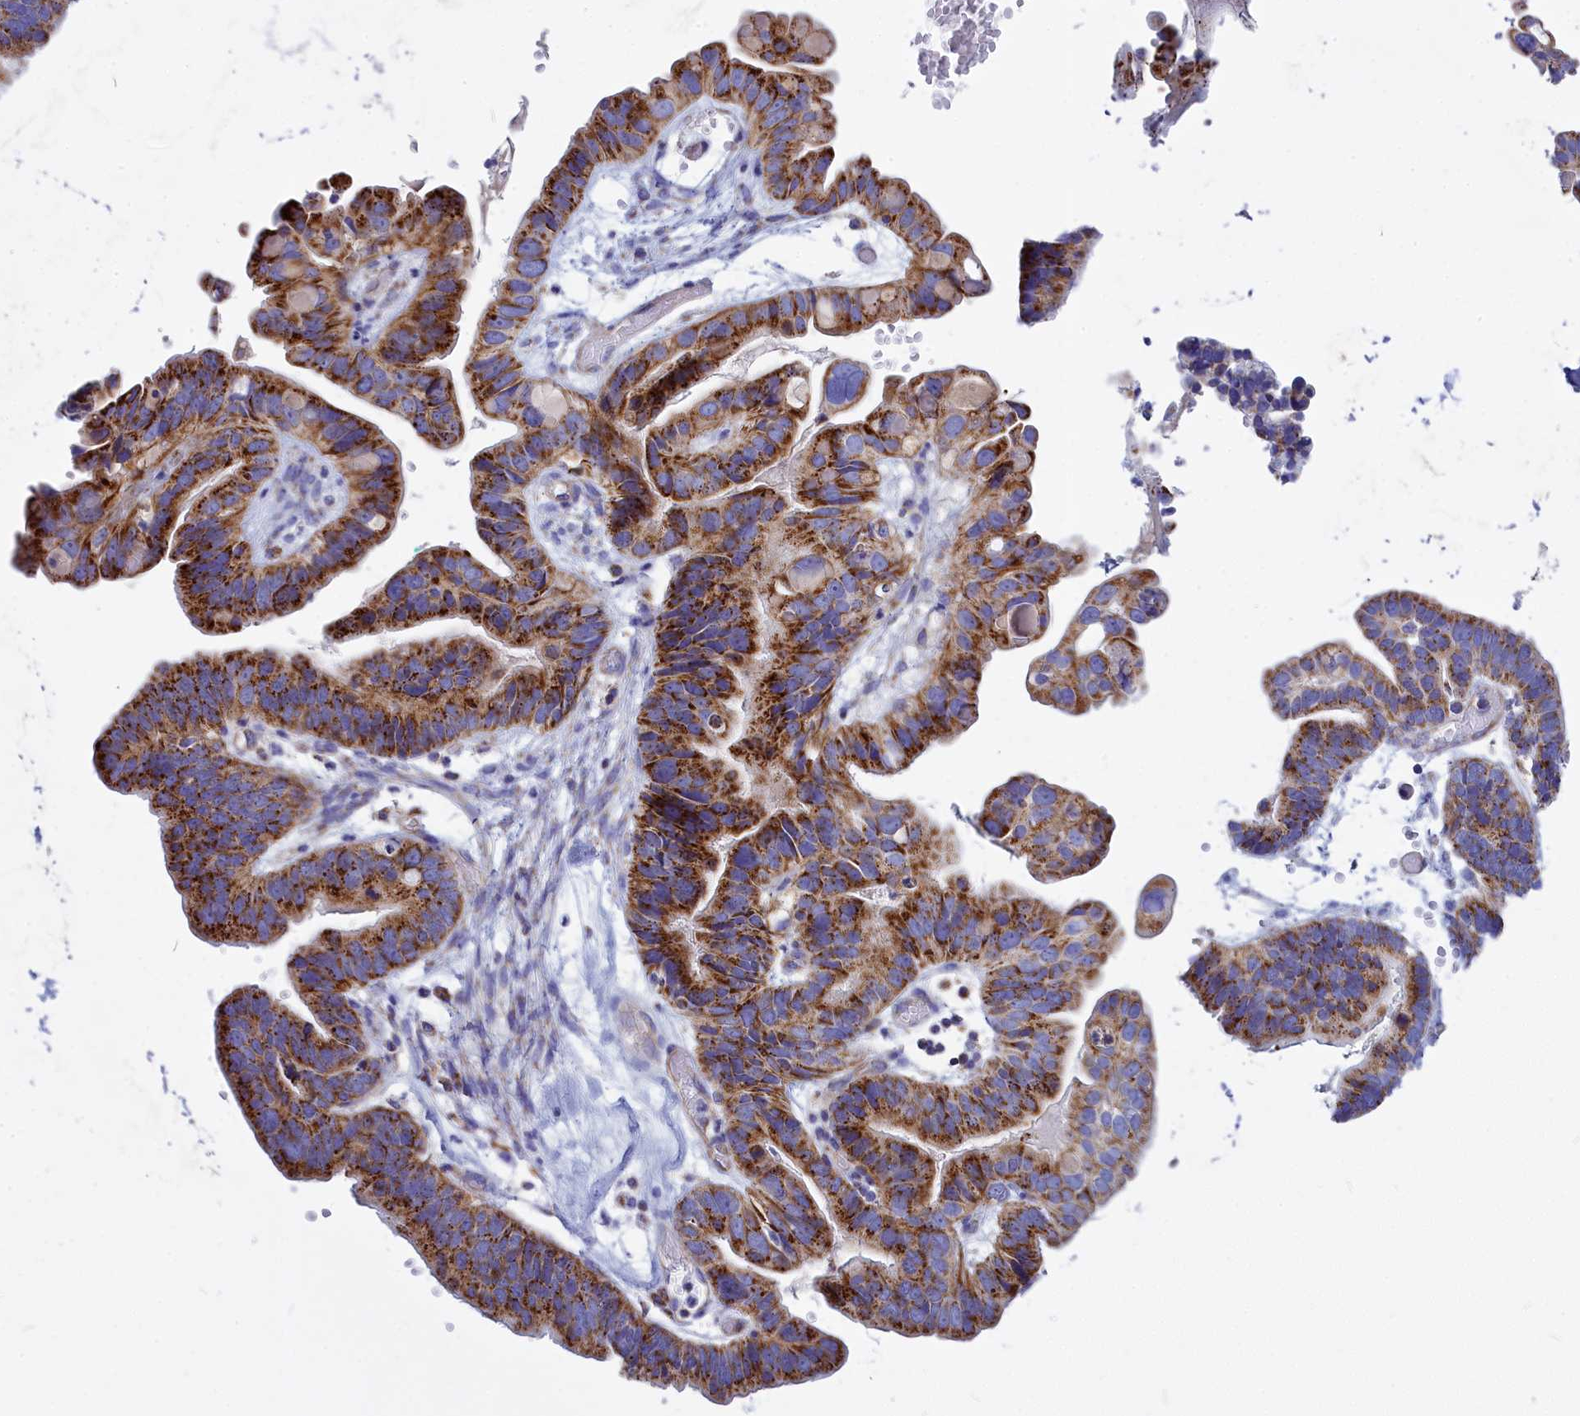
{"staining": {"intensity": "strong", "quantity": ">75%", "location": "cytoplasmic/membranous"}, "tissue": "ovarian cancer", "cell_type": "Tumor cells", "image_type": "cancer", "snomed": [{"axis": "morphology", "description": "Cystadenocarcinoma, serous, NOS"}, {"axis": "topography", "description": "Ovary"}], "caption": "IHC photomicrograph of human serous cystadenocarcinoma (ovarian) stained for a protein (brown), which reveals high levels of strong cytoplasmic/membranous expression in about >75% of tumor cells.", "gene": "CCRL2", "patient": {"sex": "female", "age": 56}}